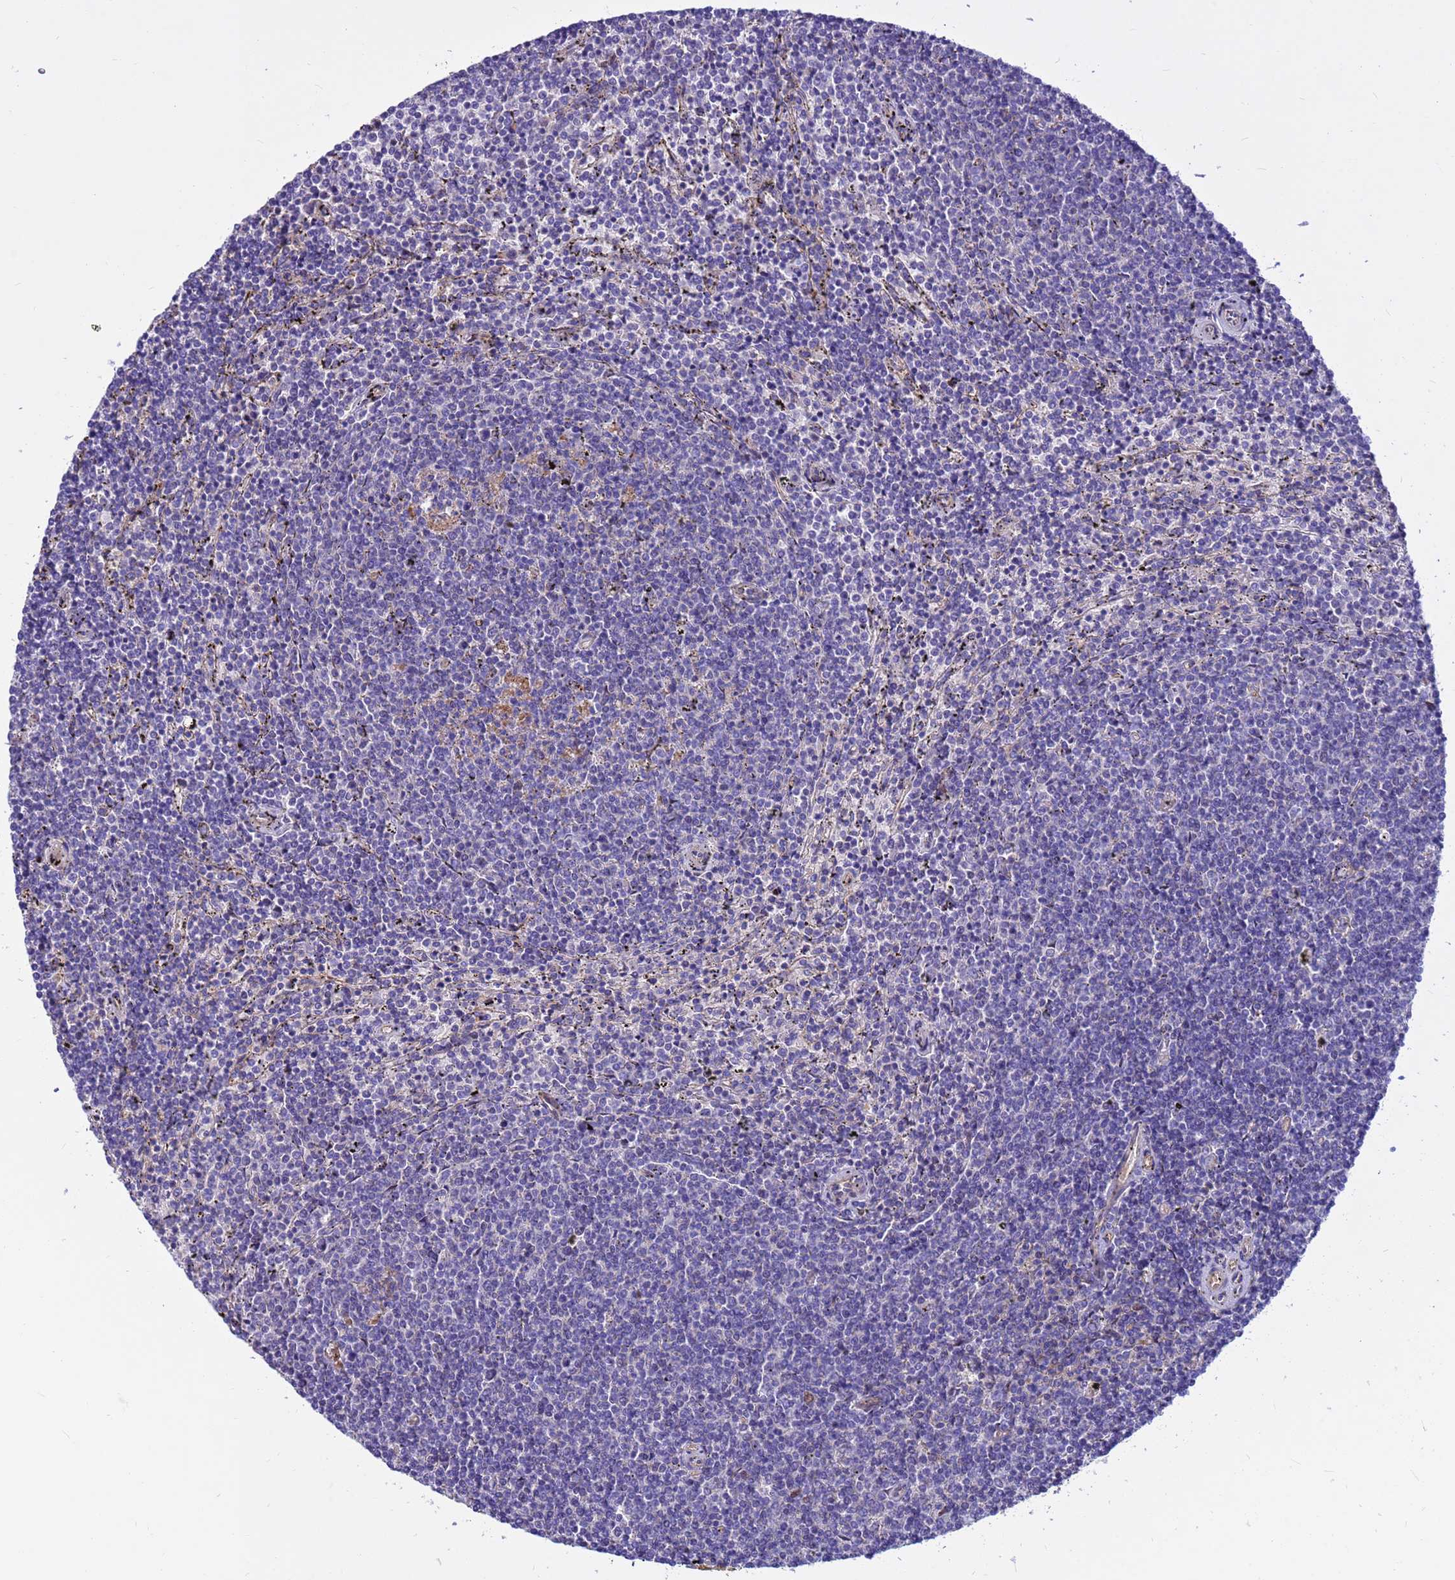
{"staining": {"intensity": "negative", "quantity": "none", "location": "none"}, "tissue": "lymphoma", "cell_type": "Tumor cells", "image_type": "cancer", "snomed": [{"axis": "morphology", "description": "Malignant lymphoma, non-Hodgkin's type, Low grade"}, {"axis": "topography", "description": "Spleen"}], "caption": "A high-resolution histopathology image shows immunohistochemistry (IHC) staining of low-grade malignant lymphoma, non-Hodgkin's type, which exhibits no significant staining in tumor cells.", "gene": "CRHBP", "patient": {"sex": "female", "age": 50}}